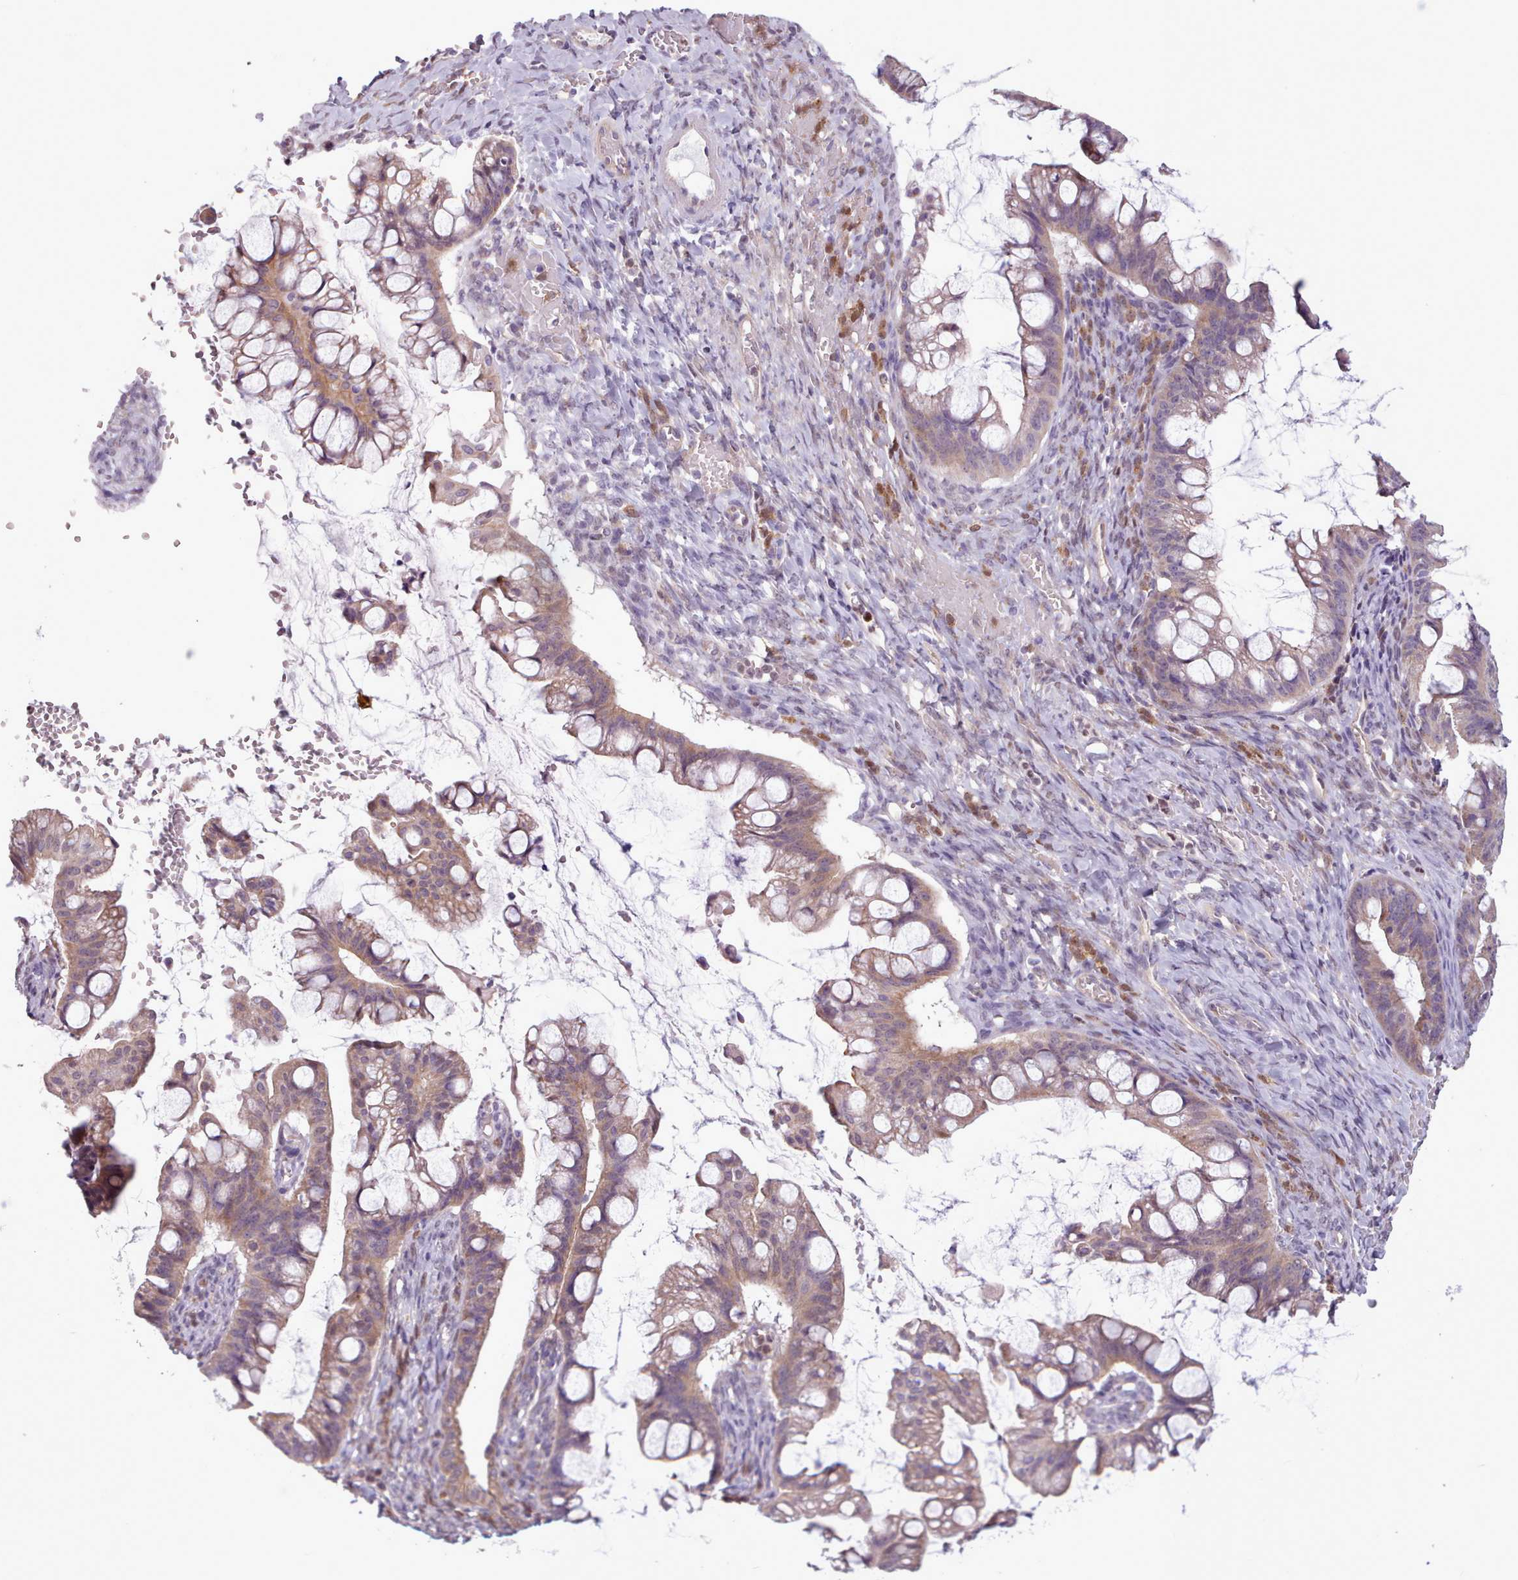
{"staining": {"intensity": "weak", "quantity": ">75%", "location": "cytoplasmic/membranous"}, "tissue": "ovarian cancer", "cell_type": "Tumor cells", "image_type": "cancer", "snomed": [{"axis": "morphology", "description": "Cystadenocarcinoma, mucinous, NOS"}, {"axis": "topography", "description": "Ovary"}], "caption": "Protein positivity by immunohistochemistry (IHC) reveals weak cytoplasmic/membranous positivity in about >75% of tumor cells in mucinous cystadenocarcinoma (ovarian).", "gene": "SLURP1", "patient": {"sex": "female", "age": 73}}